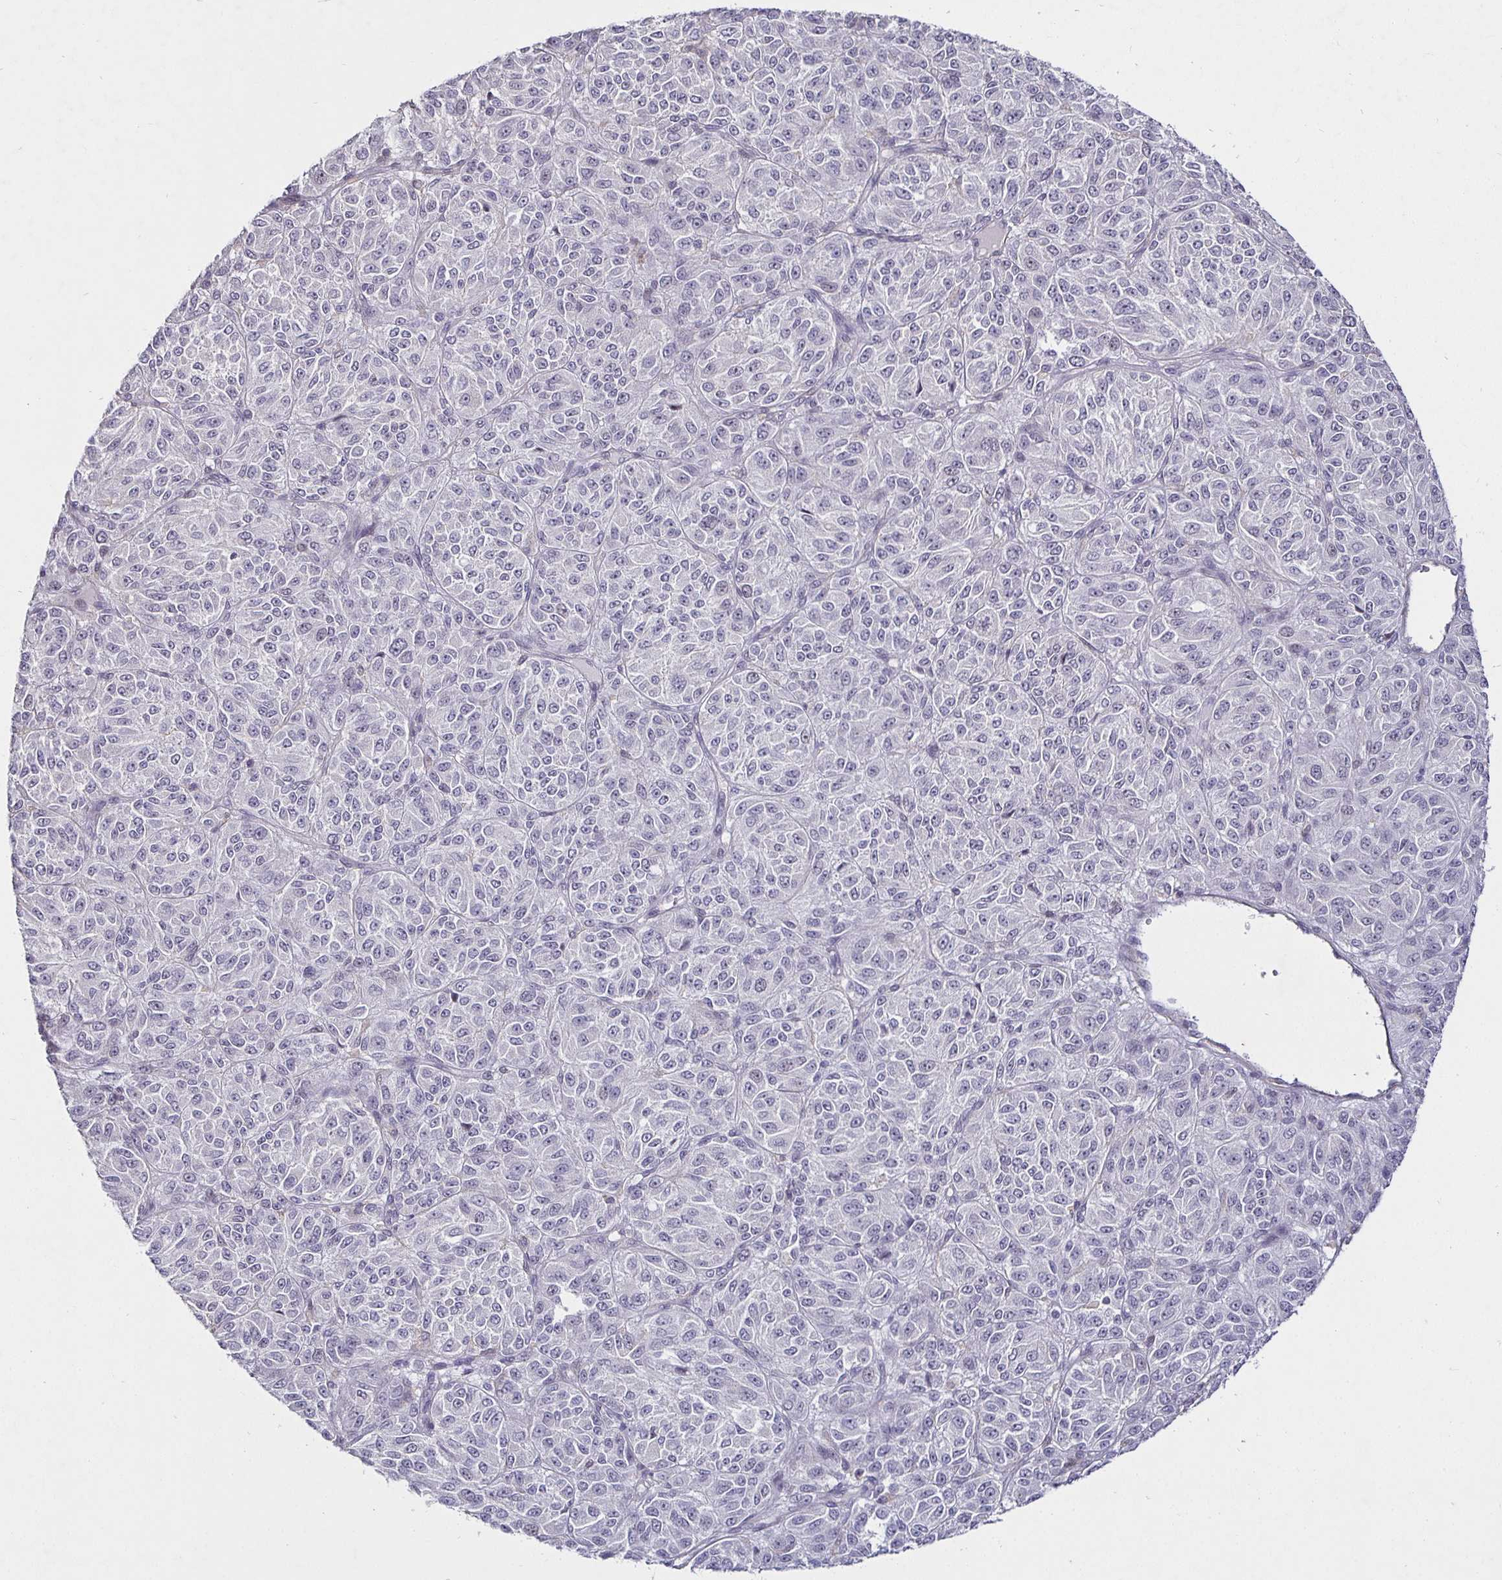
{"staining": {"intensity": "negative", "quantity": "none", "location": "none"}, "tissue": "melanoma", "cell_type": "Tumor cells", "image_type": "cancer", "snomed": [{"axis": "morphology", "description": "Malignant melanoma, Metastatic site"}, {"axis": "topography", "description": "Brain"}], "caption": "Melanoma was stained to show a protein in brown. There is no significant staining in tumor cells.", "gene": "MLH1", "patient": {"sex": "female", "age": 56}}